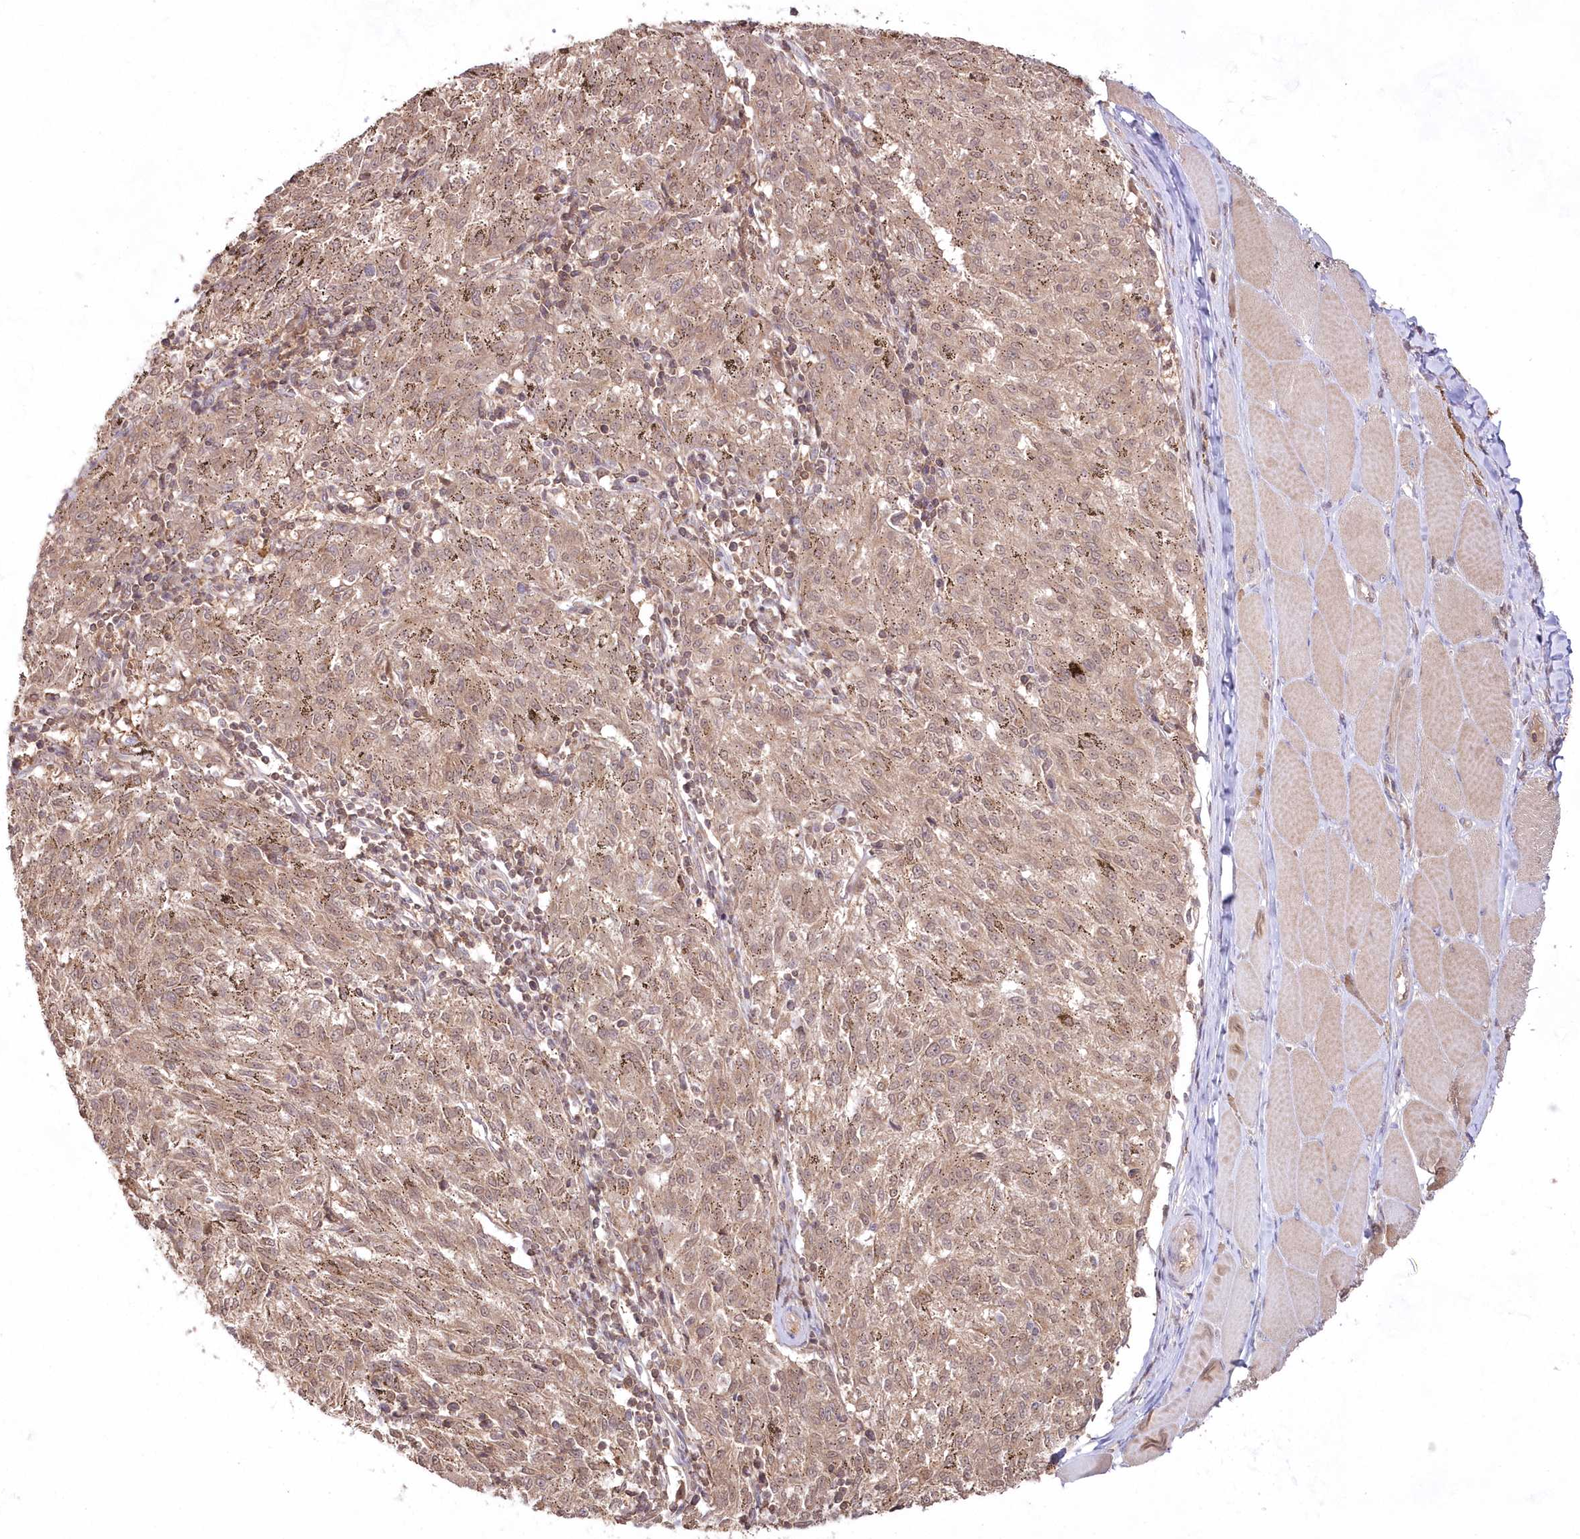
{"staining": {"intensity": "moderate", "quantity": ">75%", "location": "cytoplasmic/membranous"}, "tissue": "melanoma", "cell_type": "Tumor cells", "image_type": "cancer", "snomed": [{"axis": "morphology", "description": "Malignant melanoma, NOS"}, {"axis": "topography", "description": "Skin"}], "caption": "Melanoma stained with a protein marker demonstrates moderate staining in tumor cells.", "gene": "IMPA1", "patient": {"sex": "female", "age": 72}}